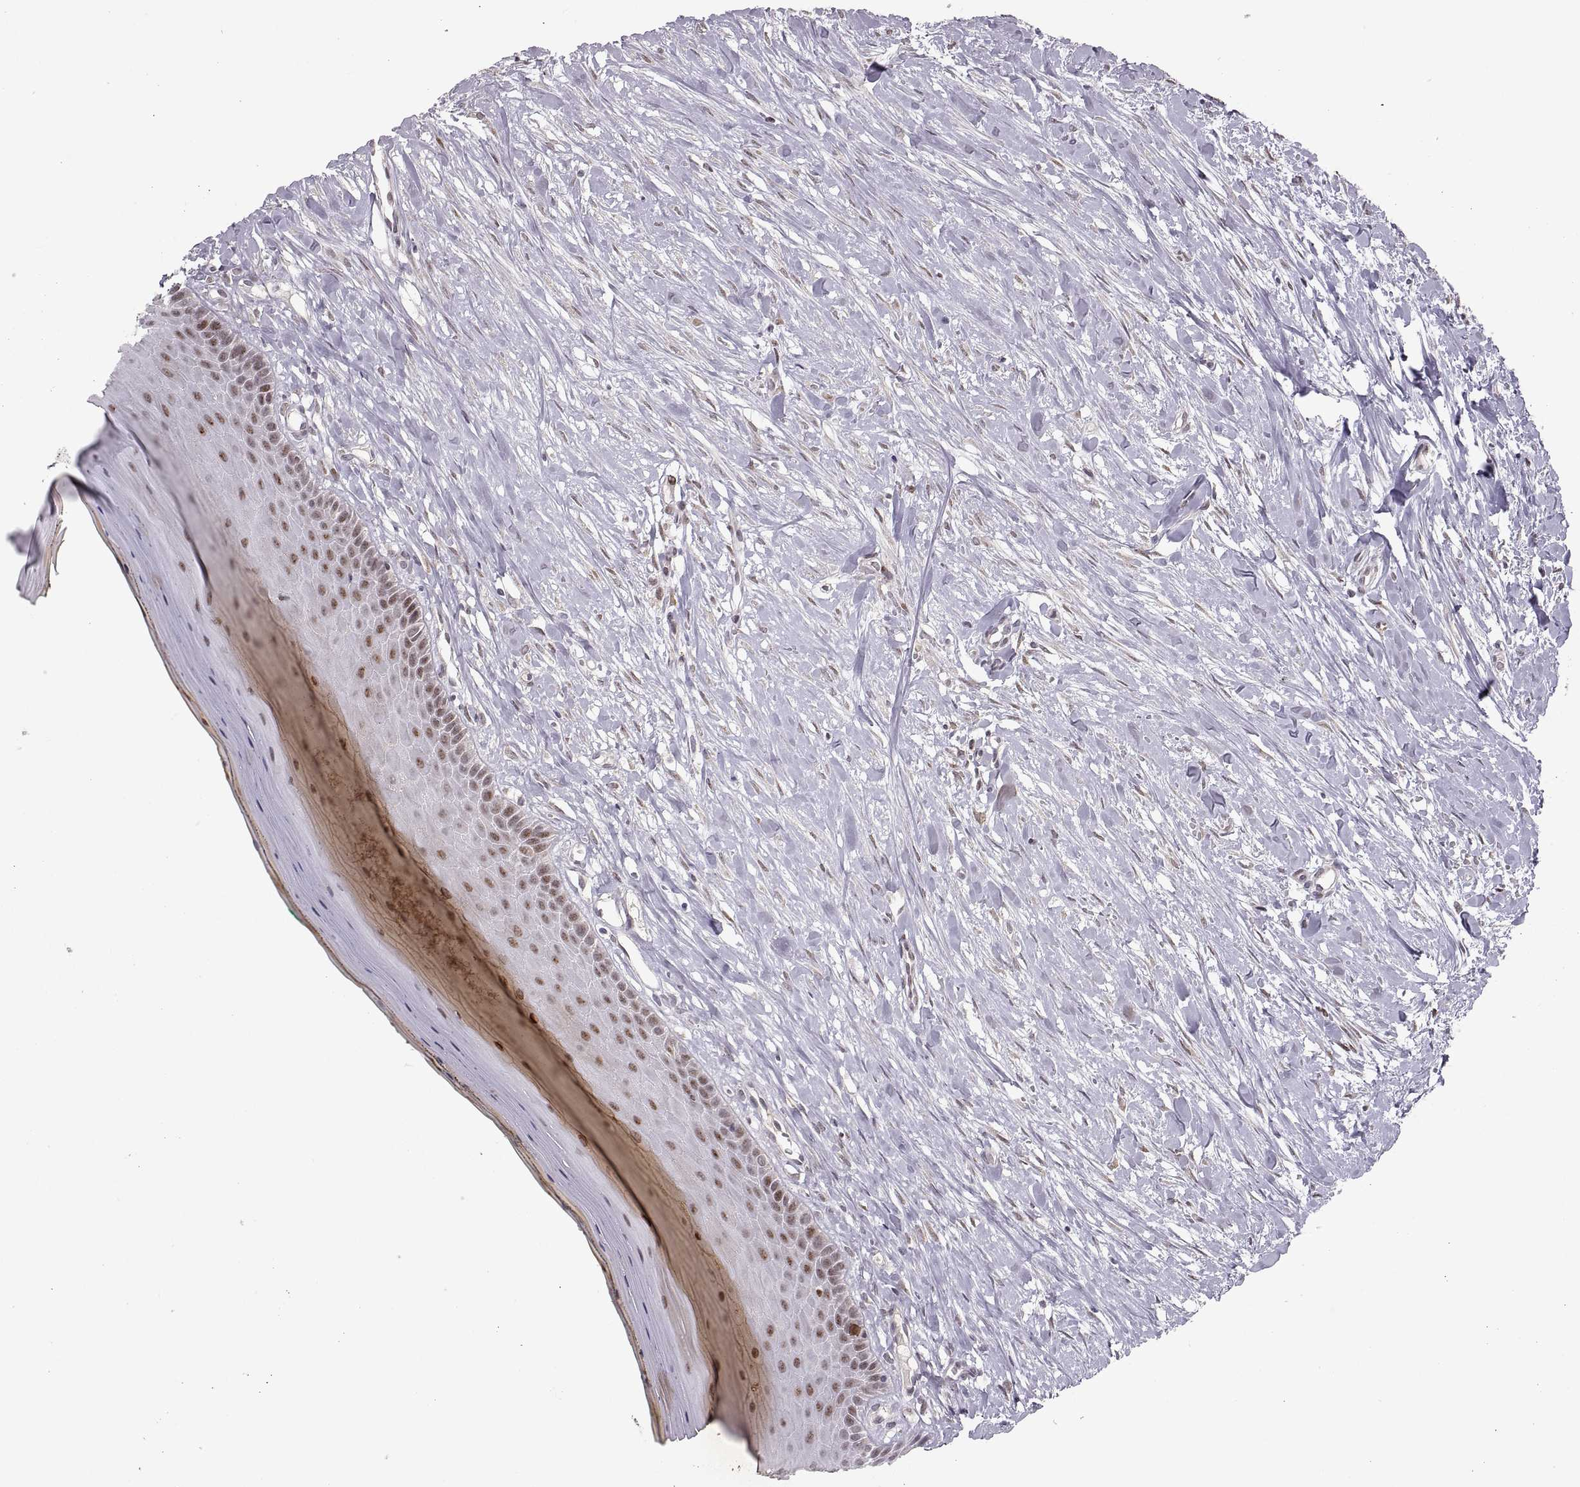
{"staining": {"intensity": "strong", "quantity": "<25%", "location": "nuclear"}, "tissue": "oral mucosa", "cell_type": "Squamous epithelial cells", "image_type": "normal", "snomed": [{"axis": "morphology", "description": "Normal tissue, NOS"}, {"axis": "topography", "description": "Oral tissue"}], "caption": "Strong nuclear positivity is identified in approximately <25% of squamous epithelial cells in benign oral mucosa. (DAB (3,3'-diaminobenzidine) IHC with brightfield microscopy, high magnification).", "gene": "SNAI1", "patient": {"sex": "female", "age": 43}}